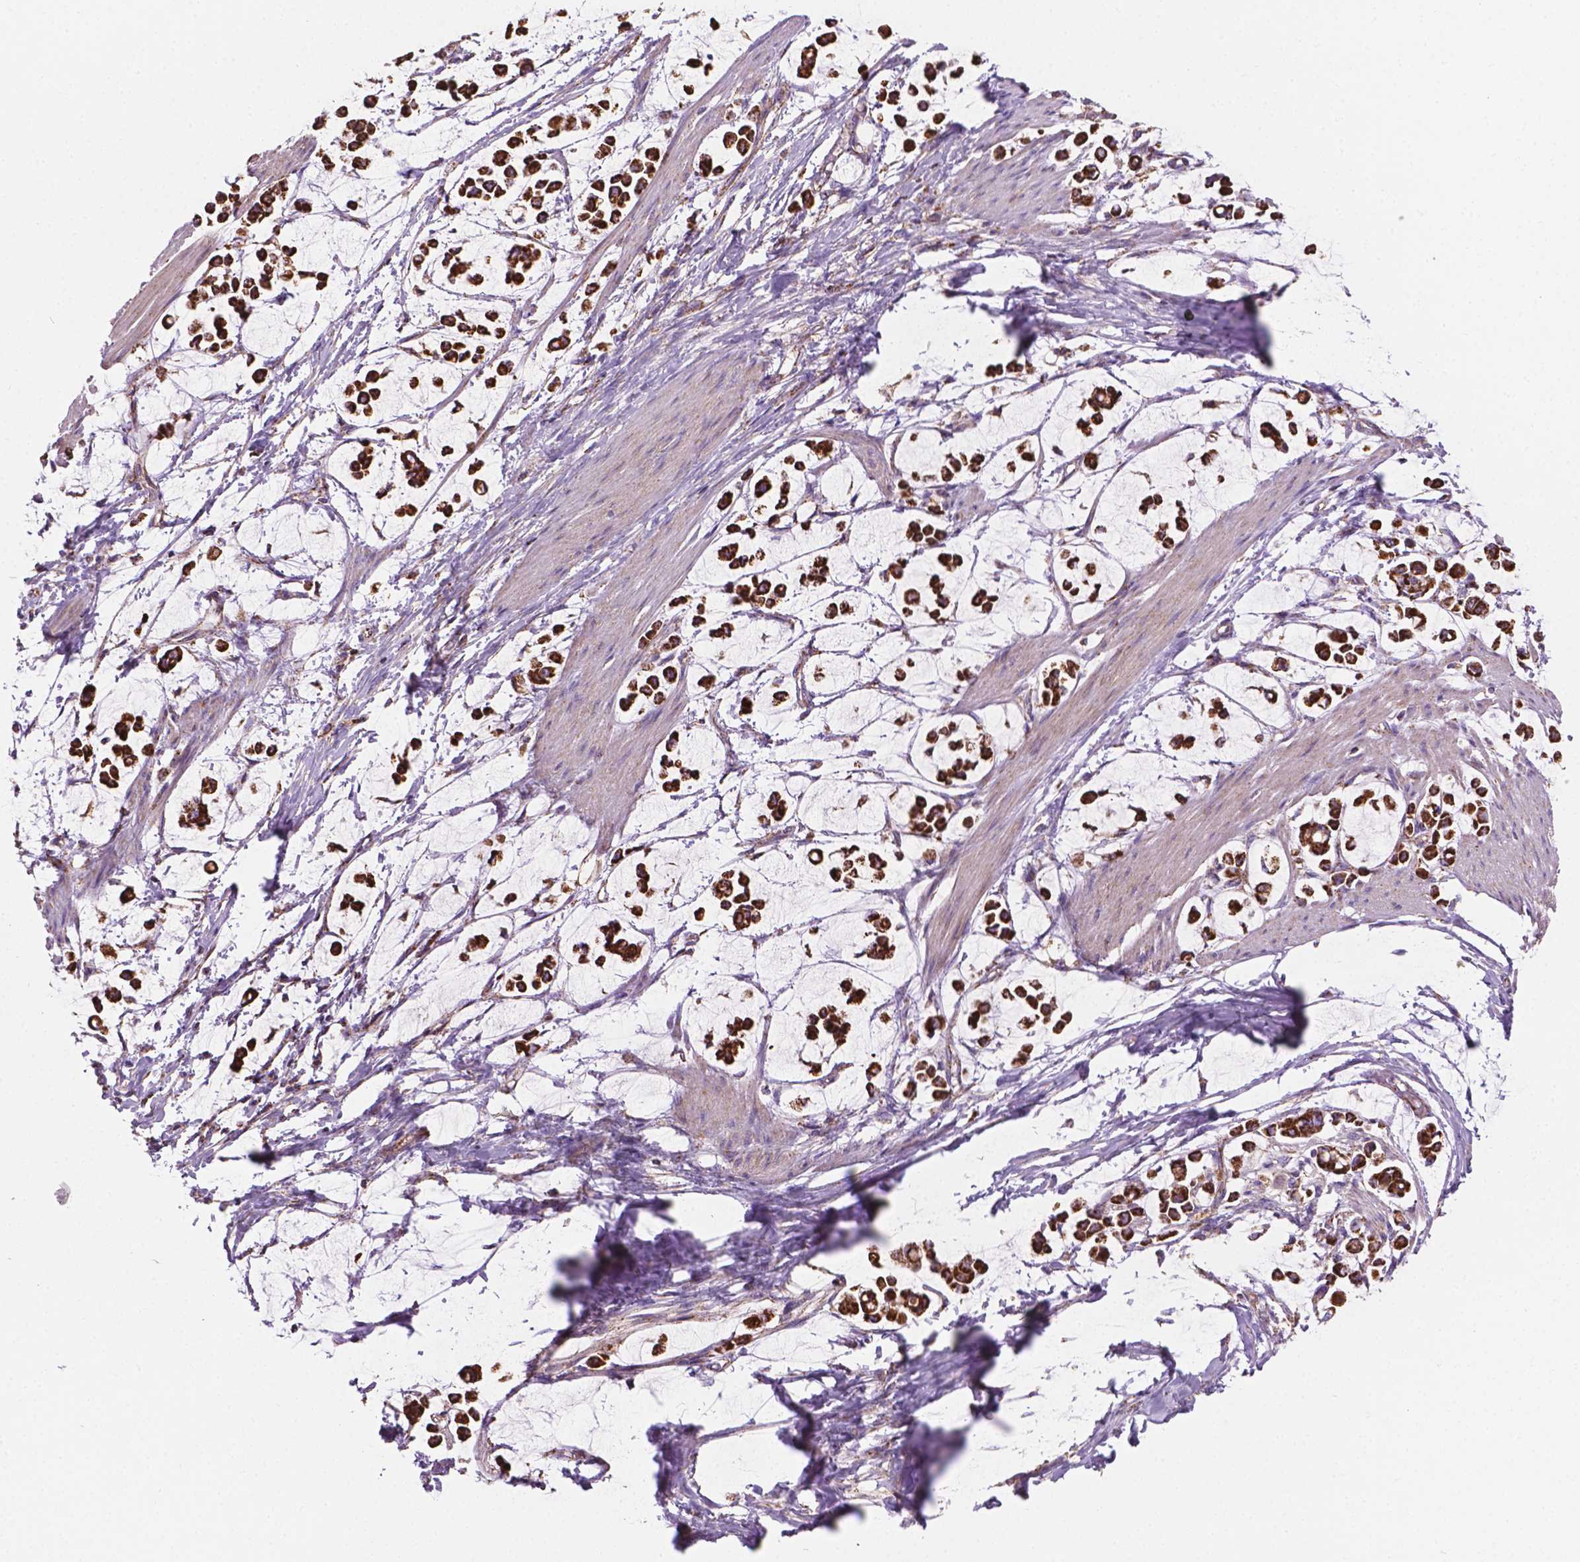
{"staining": {"intensity": "strong", "quantity": ">75%", "location": "cytoplasmic/membranous"}, "tissue": "stomach cancer", "cell_type": "Tumor cells", "image_type": "cancer", "snomed": [{"axis": "morphology", "description": "Adenocarcinoma, NOS"}, {"axis": "topography", "description": "Stomach"}], "caption": "Adenocarcinoma (stomach) was stained to show a protein in brown. There is high levels of strong cytoplasmic/membranous expression in about >75% of tumor cells. (Stains: DAB in brown, nuclei in blue, Microscopy: brightfield microscopy at high magnification).", "gene": "PIBF1", "patient": {"sex": "male", "age": 82}}